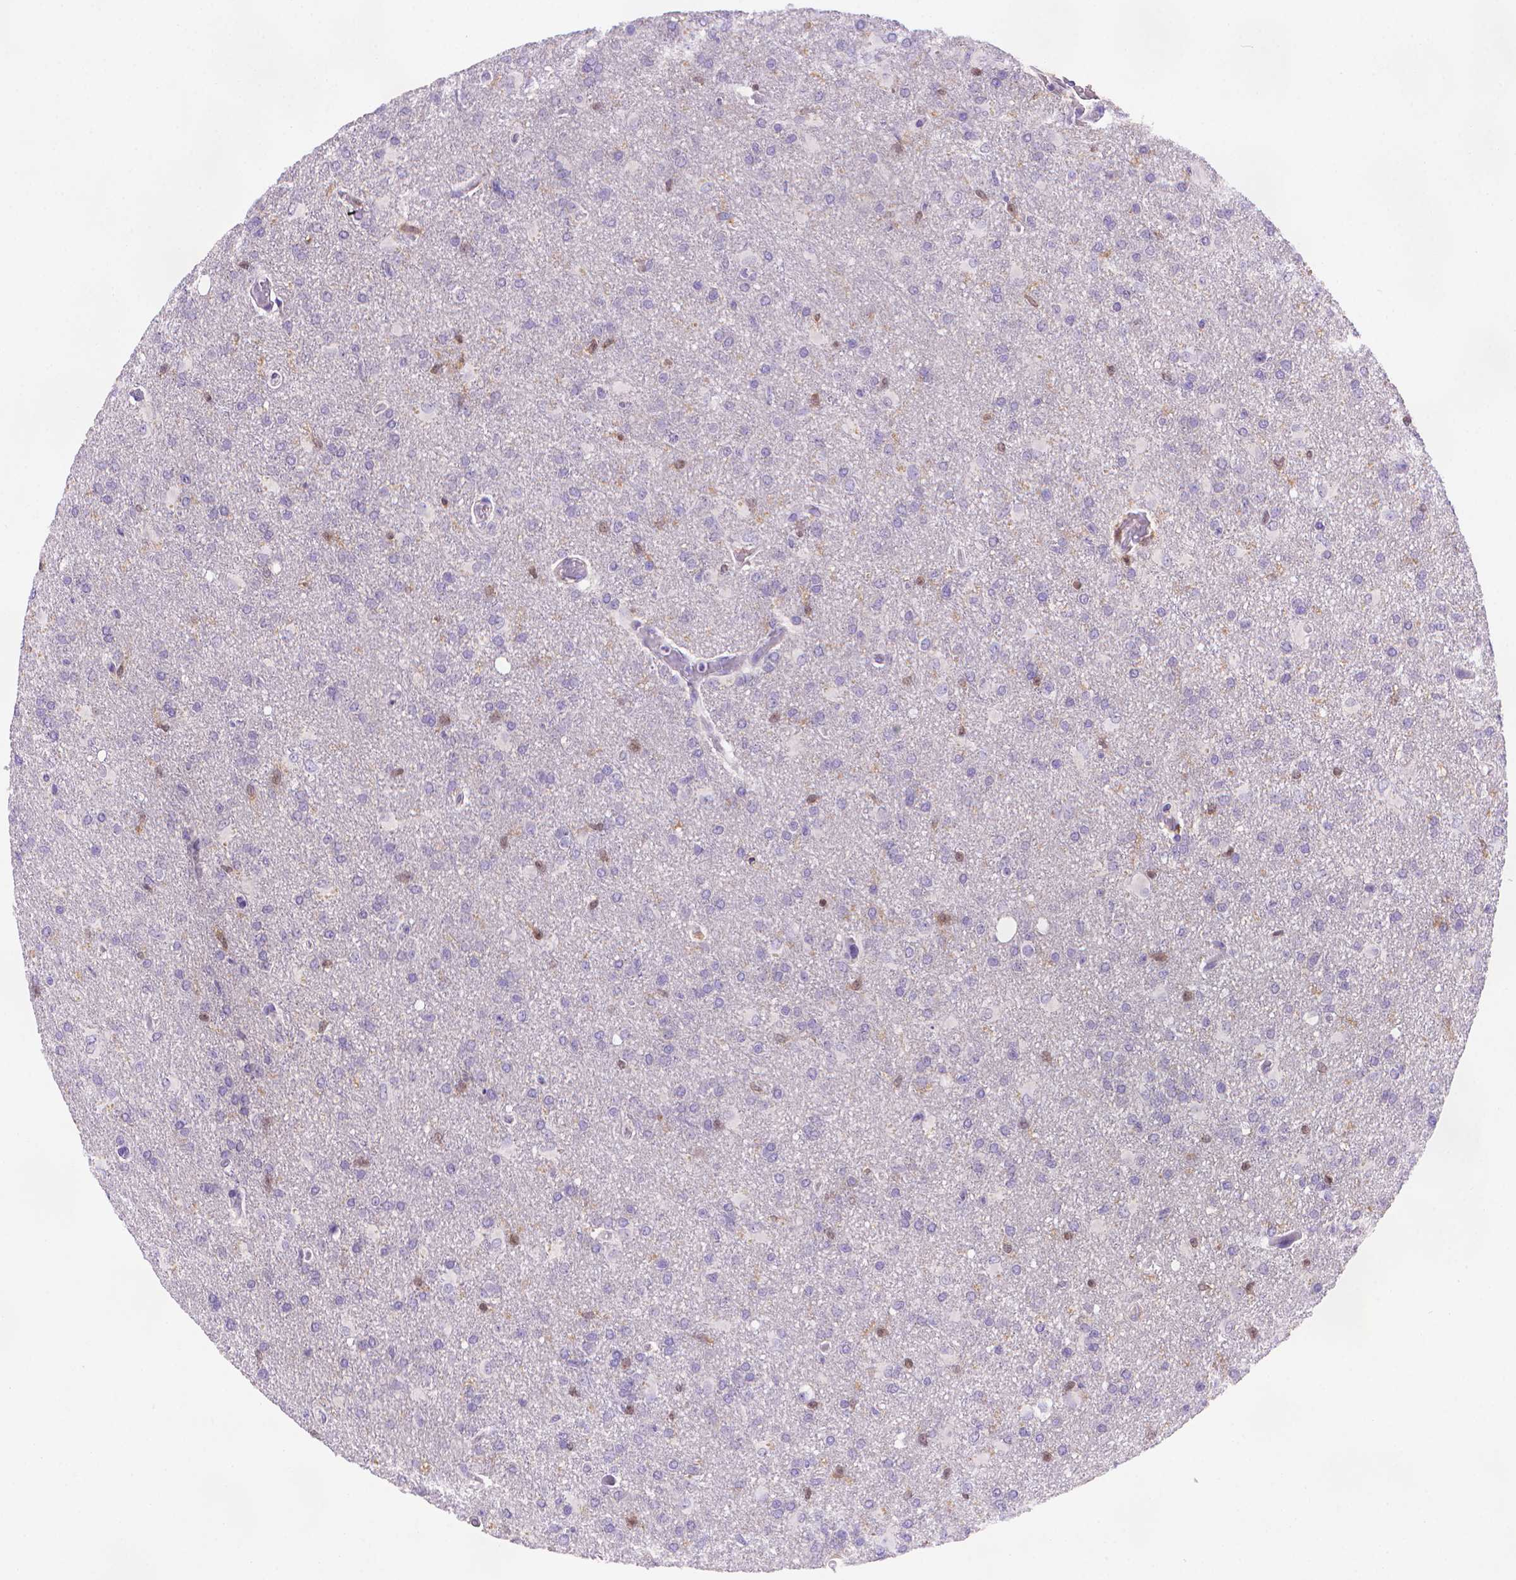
{"staining": {"intensity": "negative", "quantity": "none", "location": "none"}, "tissue": "glioma", "cell_type": "Tumor cells", "image_type": "cancer", "snomed": [{"axis": "morphology", "description": "Glioma, malignant, High grade"}, {"axis": "topography", "description": "Brain"}], "caption": "Human glioma stained for a protein using immunohistochemistry (IHC) reveals no staining in tumor cells.", "gene": "FGD2", "patient": {"sex": "male", "age": 68}}